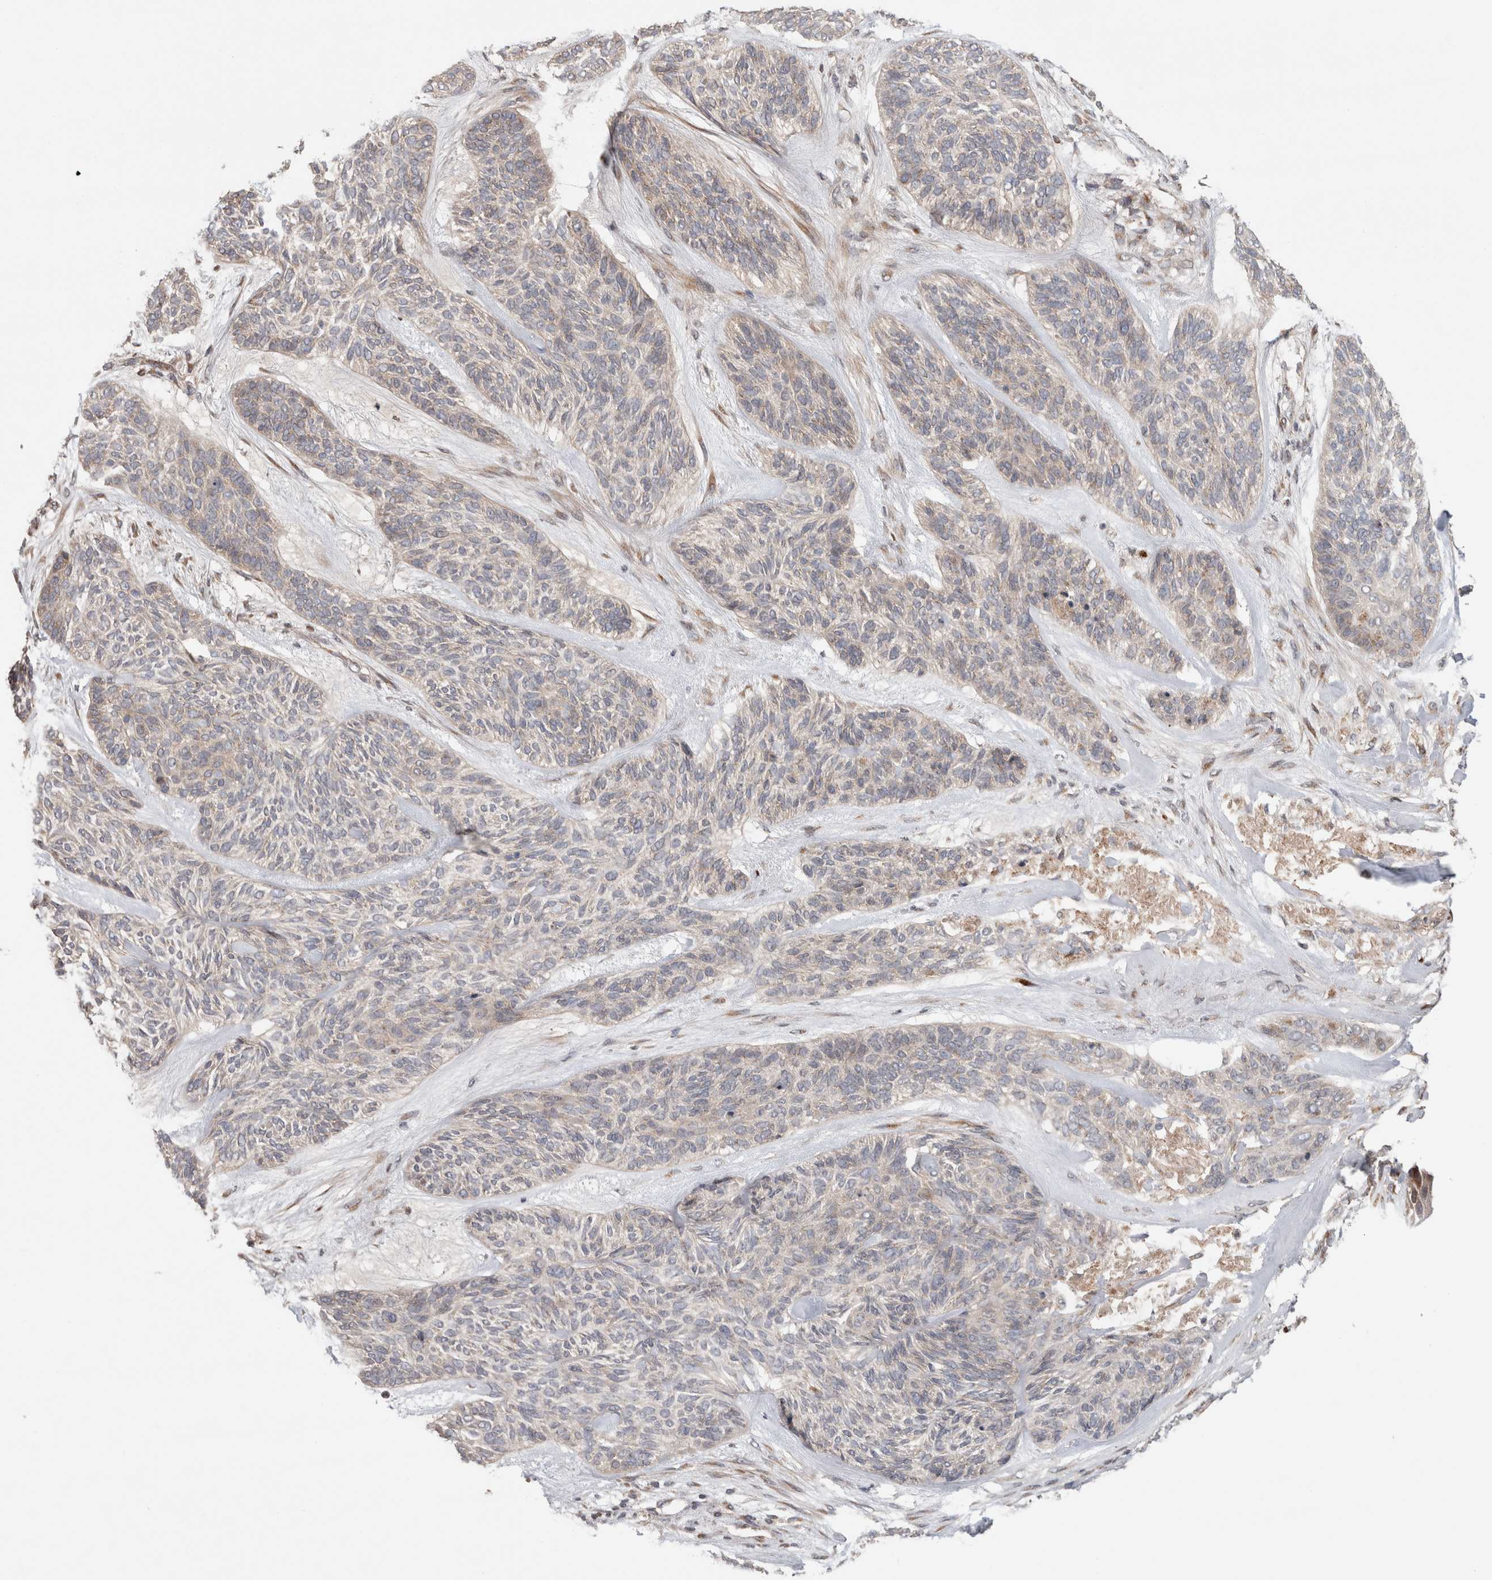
{"staining": {"intensity": "weak", "quantity": "<25%", "location": "cytoplasmic/membranous"}, "tissue": "skin cancer", "cell_type": "Tumor cells", "image_type": "cancer", "snomed": [{"axis": "morphology", "description": "Basal cell carcinoma"}, {"axis": "topography", "description": "Skin"}], "caption": "This is an immunohistochemistry (IHC) image of skin basal cell carcinoma. There is no expression in tumor cells.", "gene": "TRIM5", "patient": {"sex": "male", "age": 55}}